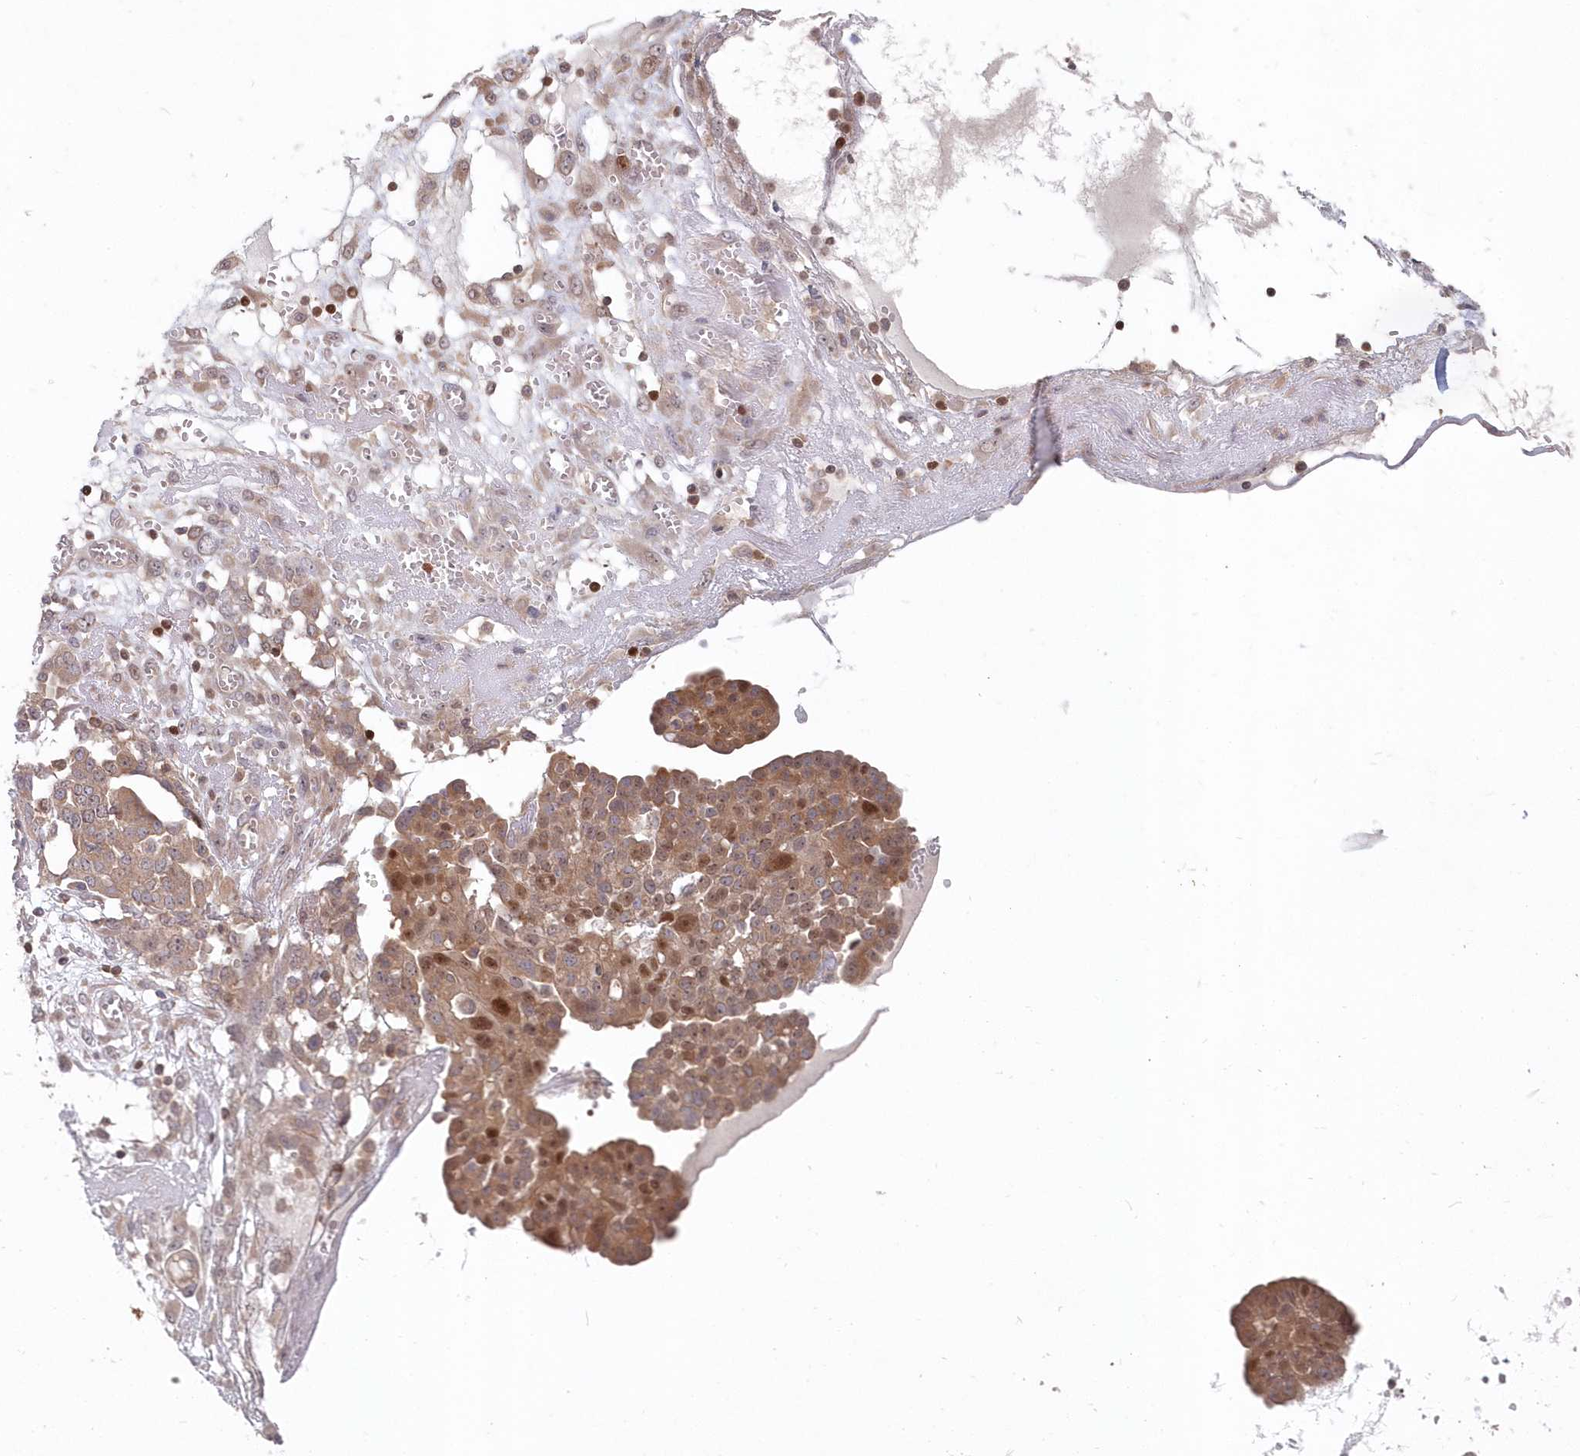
{"staining": {"intensity": "moderate", "quantity": ">75%", "location": "cytoplasmic/membranous,nuclear"}, "tissue": "ovarian cancer", "cell_type": "Tumor cells", "image_type": "cancer", "snomed": [{"axis": "morphology", "description": "Cystadenocarcinoma, serous, NOS"}, {"axis": "topography", "description": "Soft tissue"}, {"axis": "topography", "description": "Ovary"}], "caption": "Immunohistochemistry (IHC) photomicrograph of ovarian cancer stained for a protein (brown), which shows medium levels of moderate cytoplasmic/membranous and nuclear expression in approximately >75% of tumor cells.", "gene": "ABHD14B", "patient": {"sex": "female", "age": 57}}